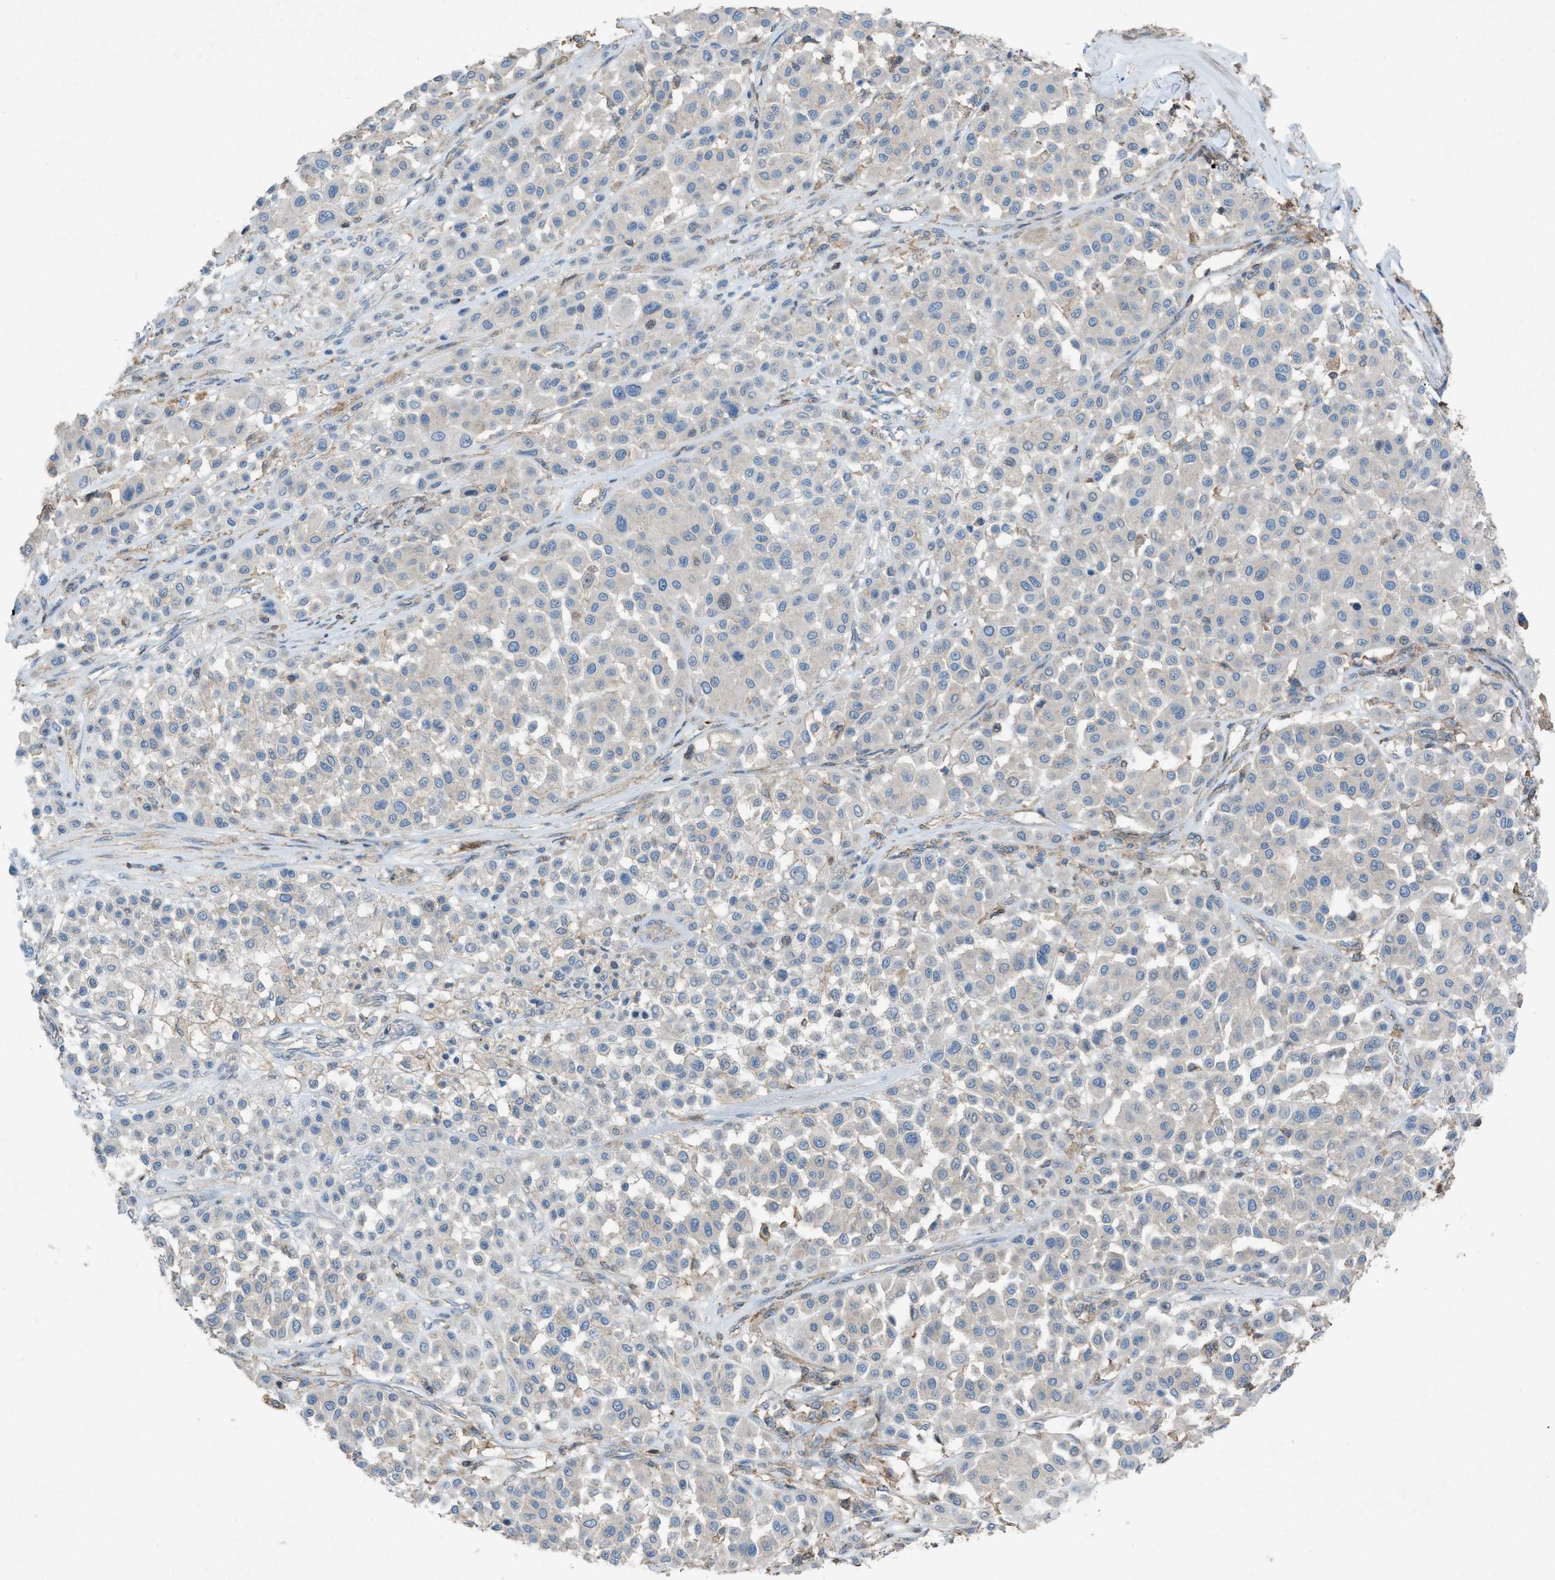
{"staining": {"intensity": "negative", "quantity": "none", "location": "none"}, "tissue": "melanoma", "cell_type": "Tumor cells", "image_type": "cancer", "snomed": [{"axis": "morphology", "description": "Malignant melanoma, Metastatic site"}, {"axis": "topography", "description": "Soft tissue"}], "caption": "Immunohistochemistry photomicrograph of neoplastic tissue: human malignant melanoma (metastatic site) stained with DAB exhibits no significant protein staining in tumor cells.", "gene": "NCK2", "patient": {"sex": "male", "age": 41}}